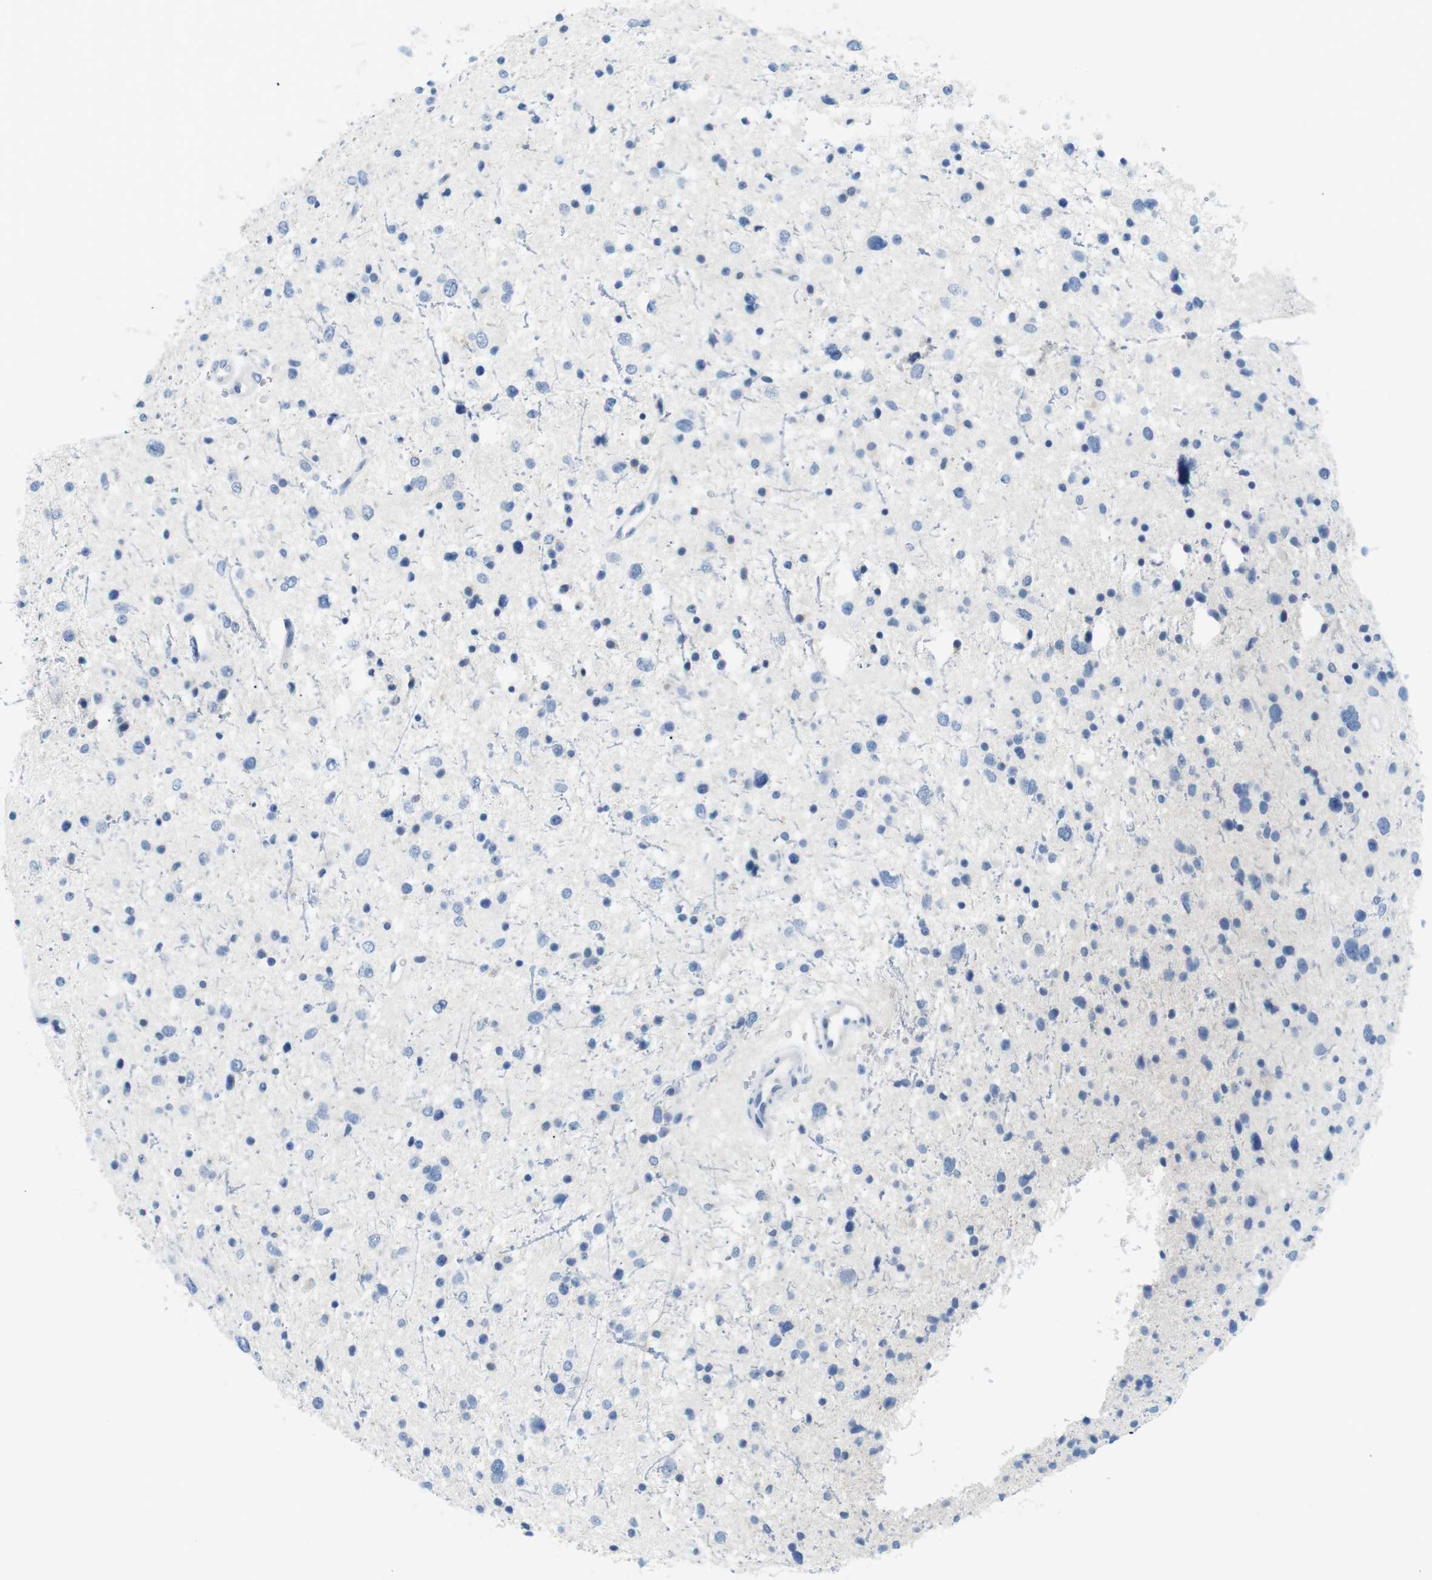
{"staining": {"intensity": "negative", "quantity": "none", "location": "none"}, "tissue": "glioma", "cell_type": "Tumor cells", "image_type": "cancer", "snomed": [{"axis": "morphology", "description": "Glioma, malignant, Low grade"}, {"axis": "topography", "description": "Brain"}], "caption": "Tumor cells are negative for protein expression in human glioma.", "gene": "TNFRSF4", "patient": {"sex": "female", "age": 37}}